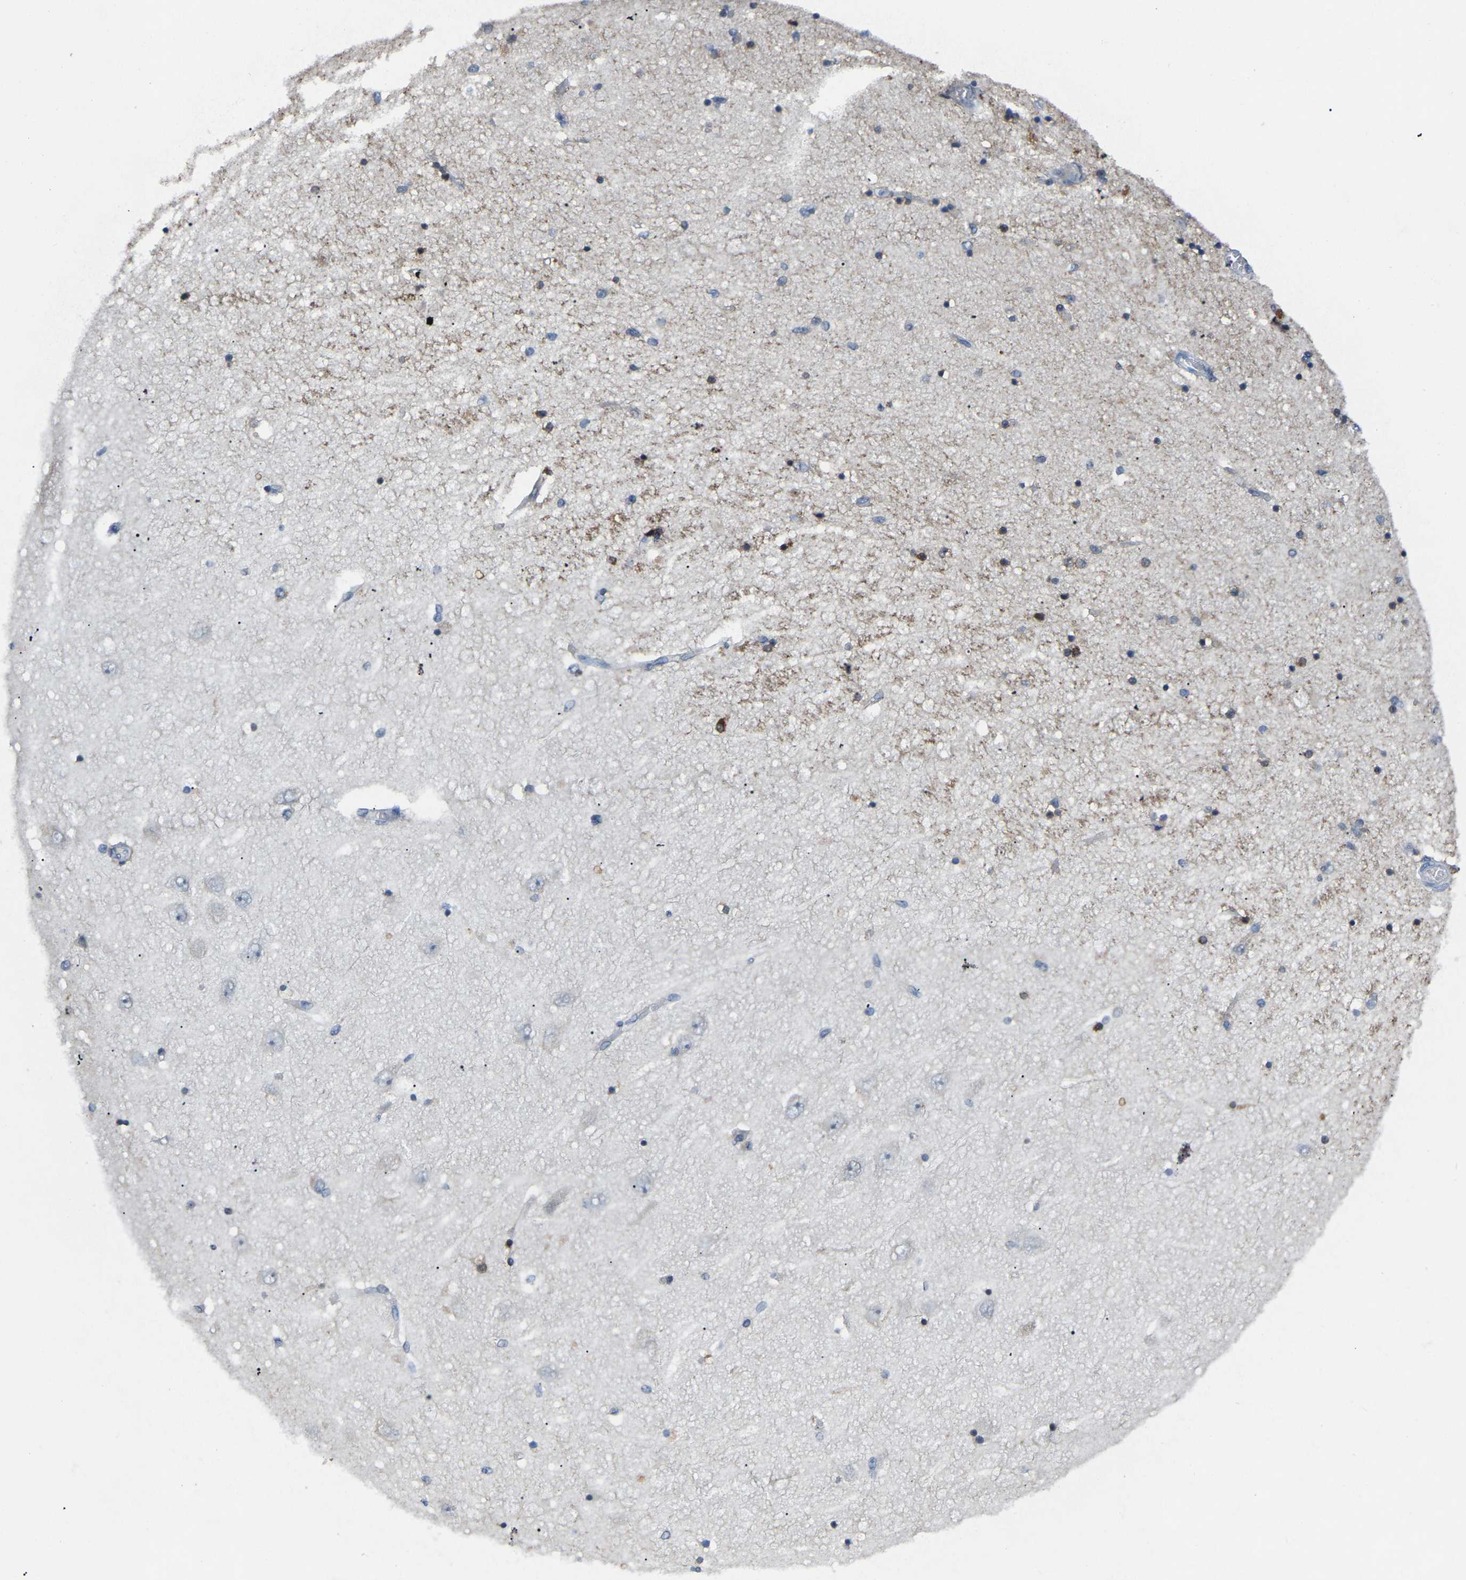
{"staining": {"intensity": "moderate", "quantity": "<25%", "location": "cytoplasmic/membranous"}, "tissue": "hippocampus", "cell_type": "Glial cells", "image_type": "normal", "snomed": [{"axis": "morphology", "description": "Normal tissue, NOS"}, {"axis": "topography", "description": "Hippocampus"}], "caption": "High-magnification brightfield microscopy of benign hippocampus stained with DAB (3,3'-diaminobenzidine) (brown) and counterstained with hematoxylin (blue). glial cells exhibit moderate cytoplasmic/membranous expression is present in approximately<25% of cells.", "gene": "ABTB2", "patient": {"sex": "female", "age": 54}}